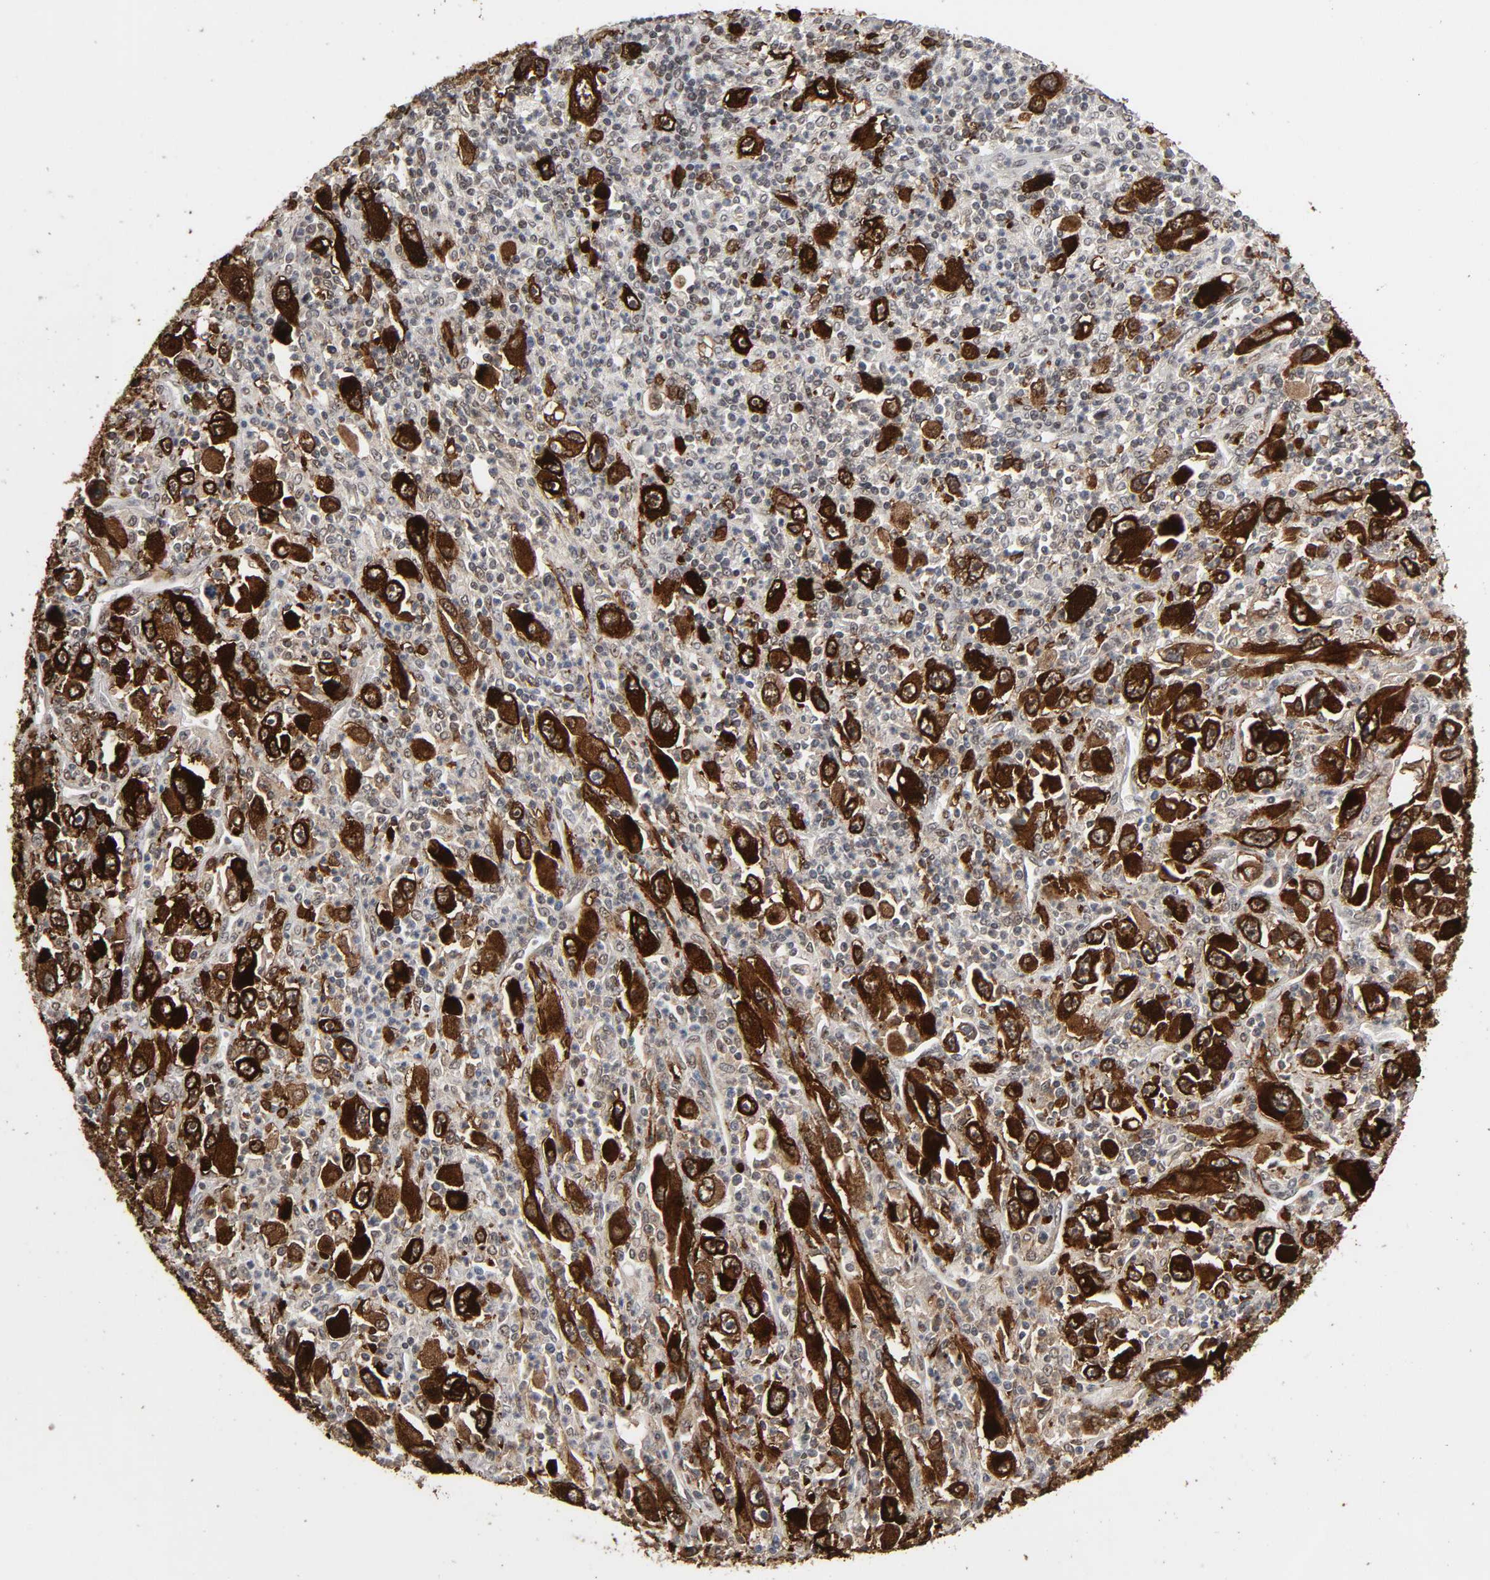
{"staining": {"intensity": "strong", "quantity": ">75%", "location": "cytoplasmic/membranous"}, "tissue": "melanoma", "cell_type": "Tumor cells", "image_type": "cancer", "snomed": [{"axis": "morphology", "description": "Malignant melanoma, Metastatic site"}, {"axis": "topography", "description": "Skin"}], "caption": "Approximately >75% of tumor cells in human melanoma display strong cytoplasmic/membranous protein positivity as visualized by brown immunohistochemical staining.", "gene": "AHNAK2", "patient": {"sex": "female", "age": 56}}